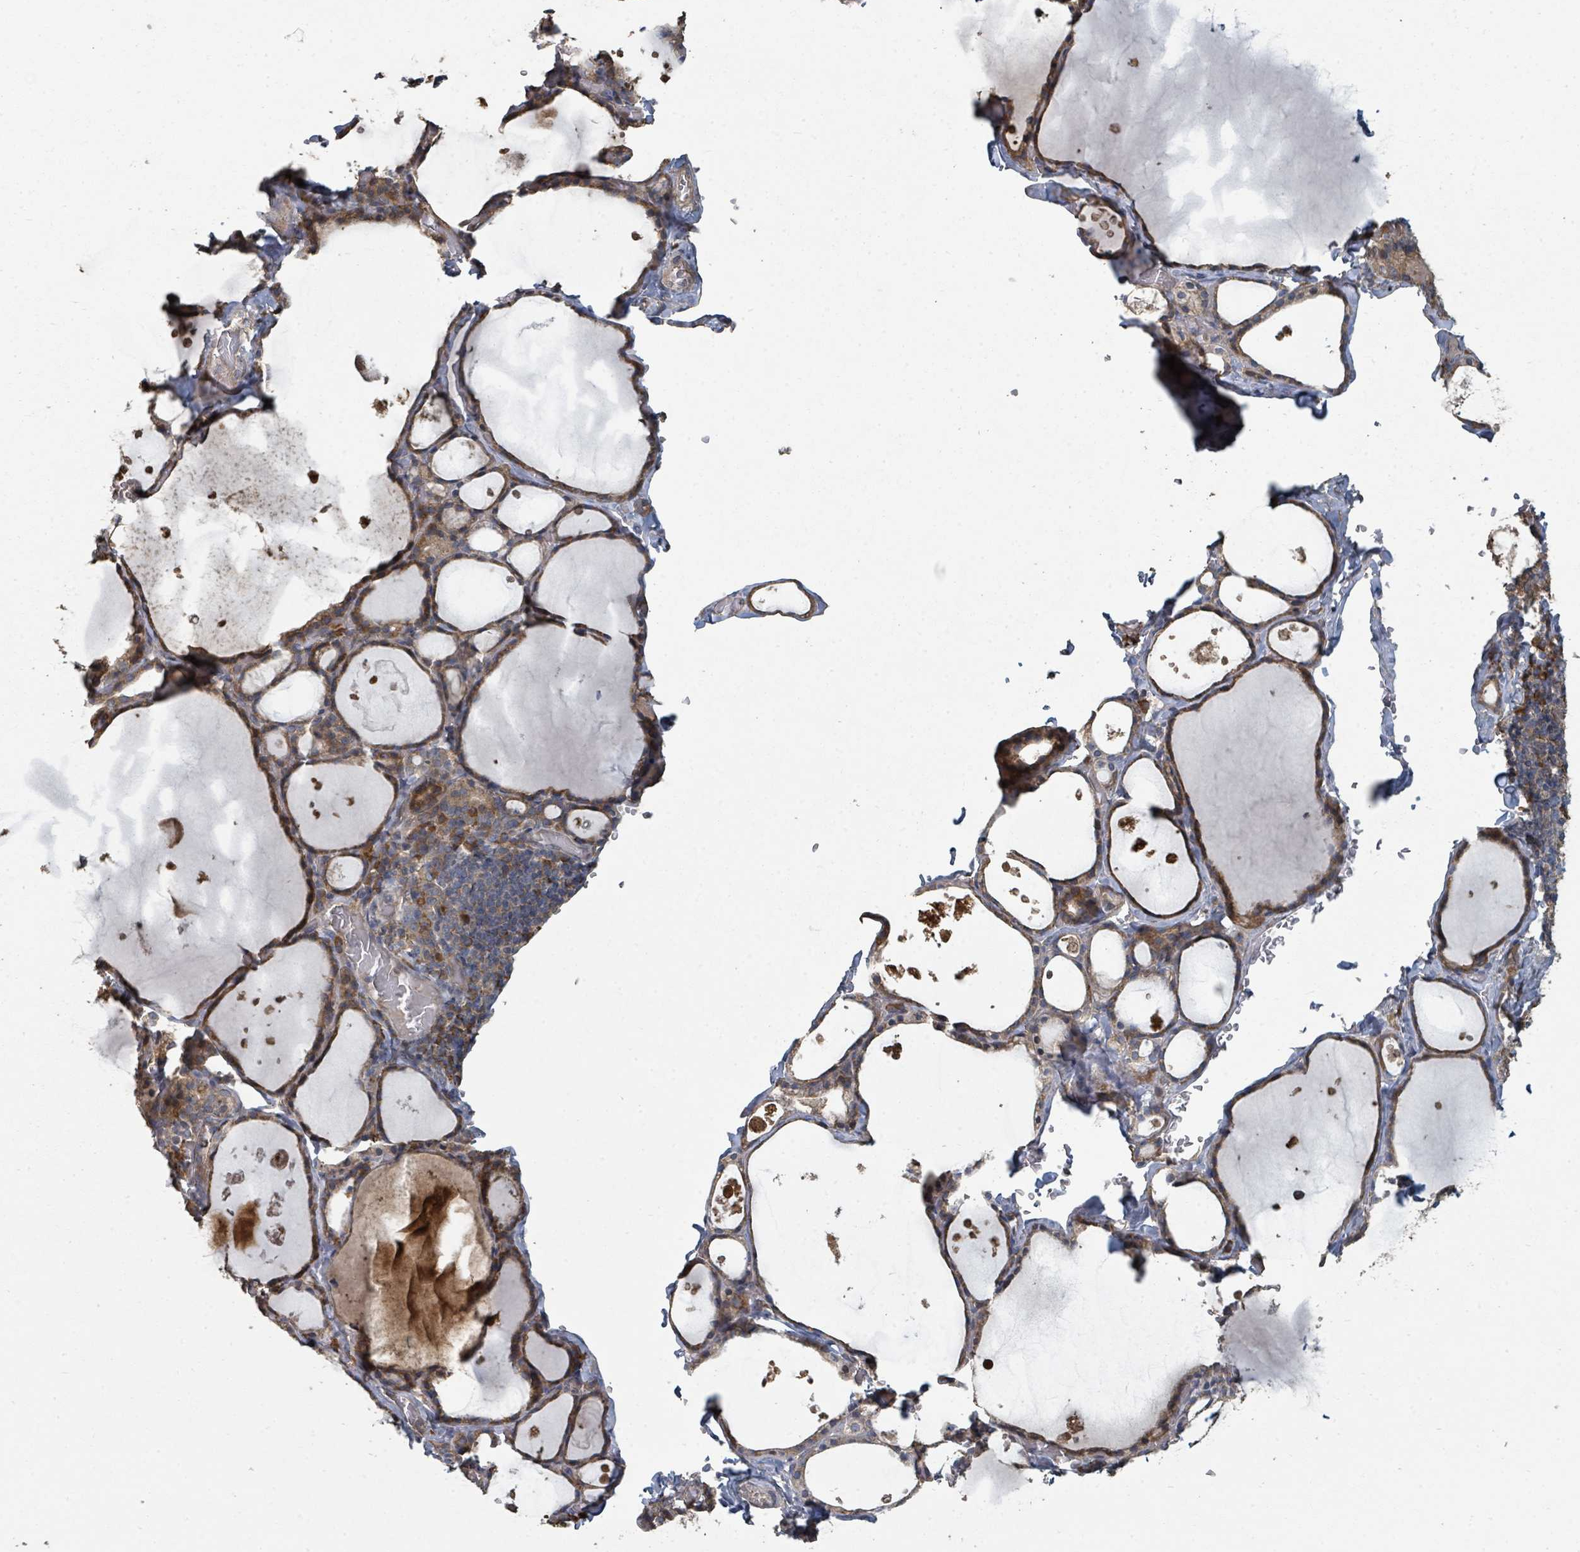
{"staining": {"intensity": "moderate", "quantity": ">75%", "location": "cytoplasmic/membranous"}, "tissue": "thyroid gland", "cell_type": "Glandular cells", "image_type": "normal", "snomed": [{"axis": "morphology", "description": "Normal tissue, NOS"}, {"axis": "topography", "description": "Thyroid gland"}], "caption": "Protein staining demonstrates moderate cytoplasmic/membranous positivity in about >75% of glandular cells in normal thyroid gland. Immunohistochemistry (ihc) stains the protein in brown and the nuclei are stained blue.", "gene": "WDFY1", "patient": {"sex": "male", "age": 56}}